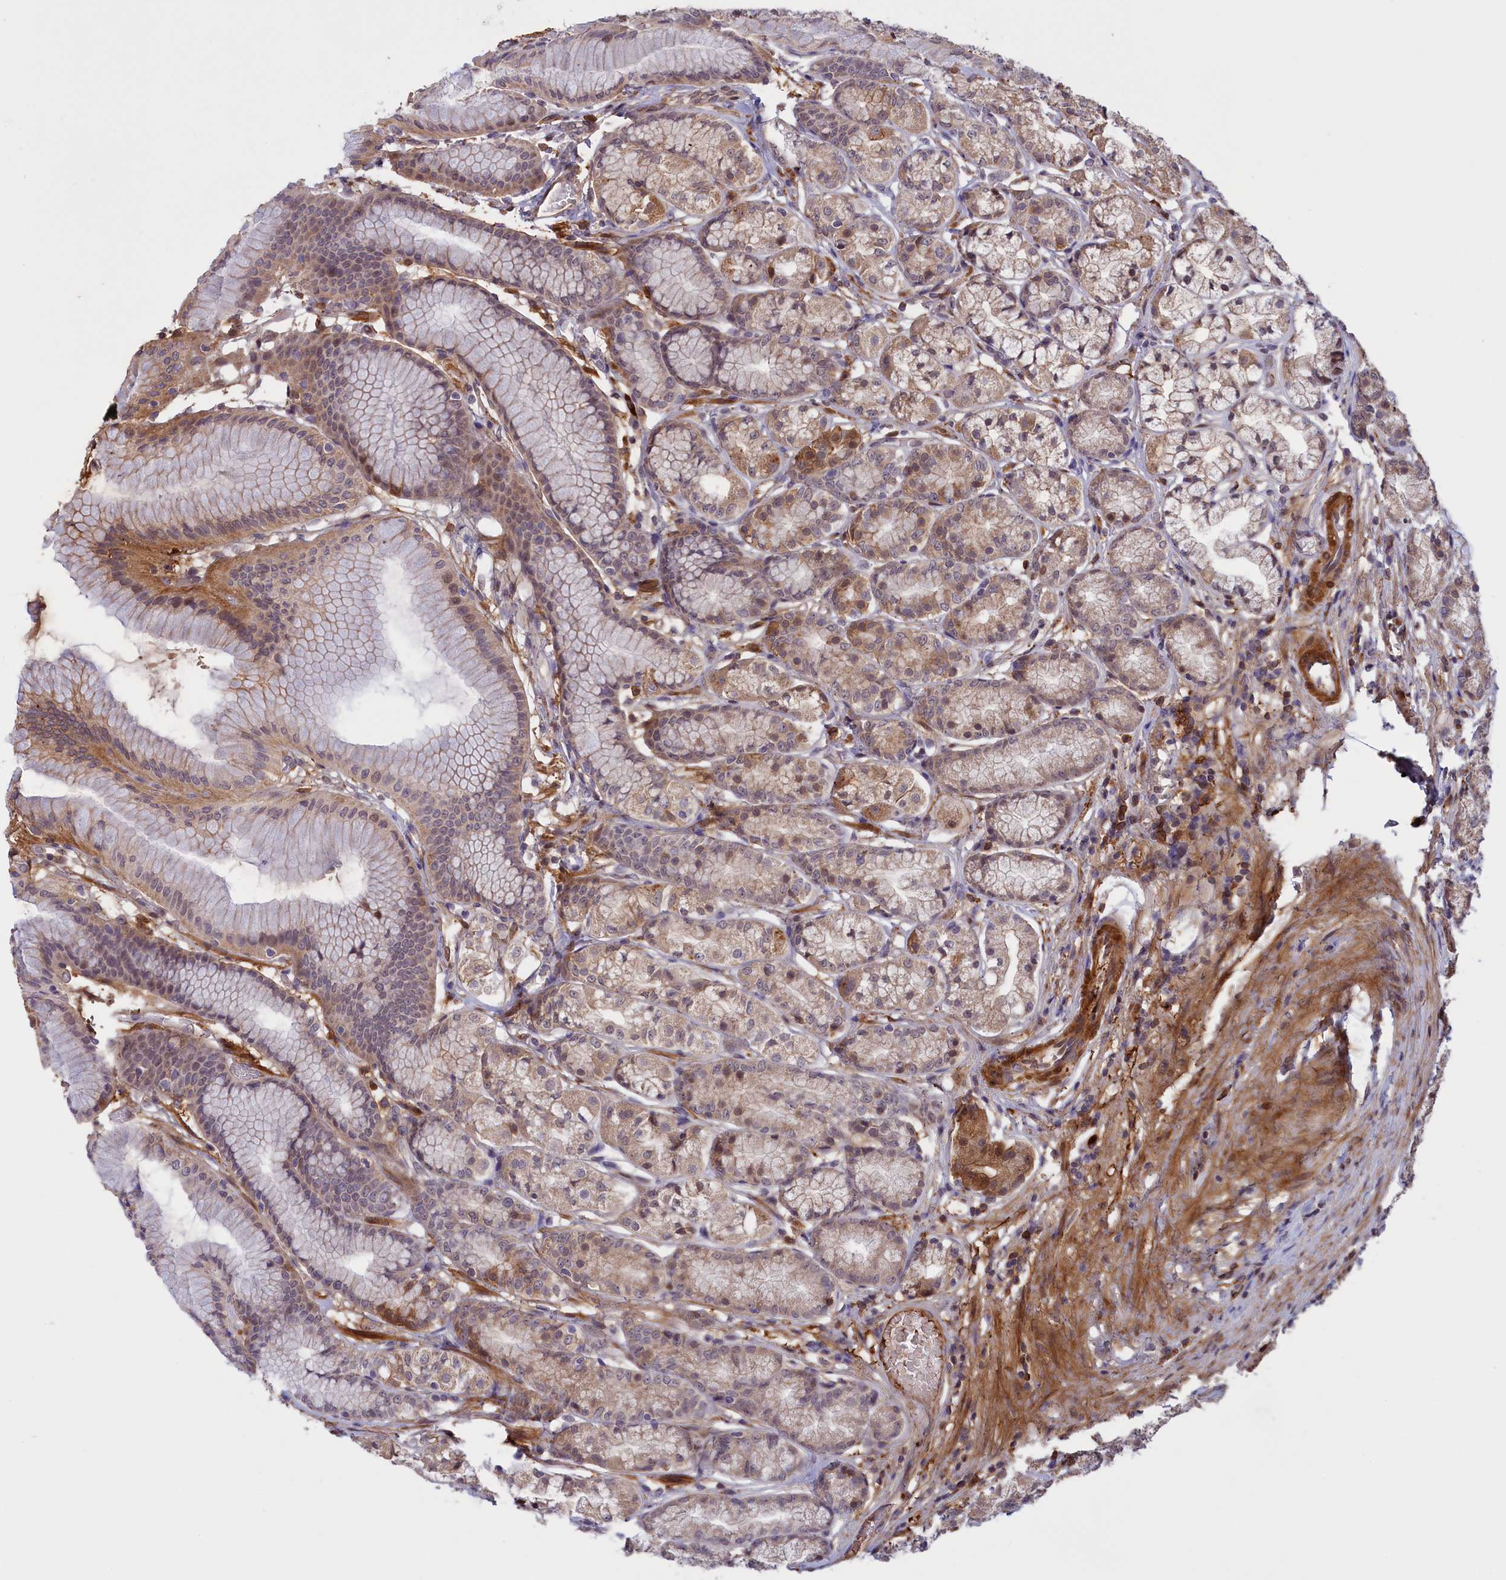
{"staining": {"intensity": "moderate", "quantity": "25%-75%", "location": "cytoplasmic/membranous,nuclear"}, "tissue": "stomach", "cell_type": "Glandular cells", "image_type": "normal", "snomed": [{"axis": "morphology", "description": "Normal tissue, NOS"}, {"axis": "morphology", "description": "Adenocarcinoma, NOS"}, {"axis": "morphology", "description": "Adenocarcinoma, High grade"}, {"axis": "topography", "description": "Stomach, upper"}, {"axis": "topography", "description": "Stomach"}], "caption": "Protein staining of normal stomach displays moderate cytoplasmic/membranous,nuclear staining in approximately 25%-75% of glandular cells. The protein is stained brown, and the nuclei are stained in blue (DAB (3,3'-diaminobenzidine) IHC with brightfield microscopy, high magnification).", "gene": "RRAD", "patient": {"sex": "female", "age": 65}}